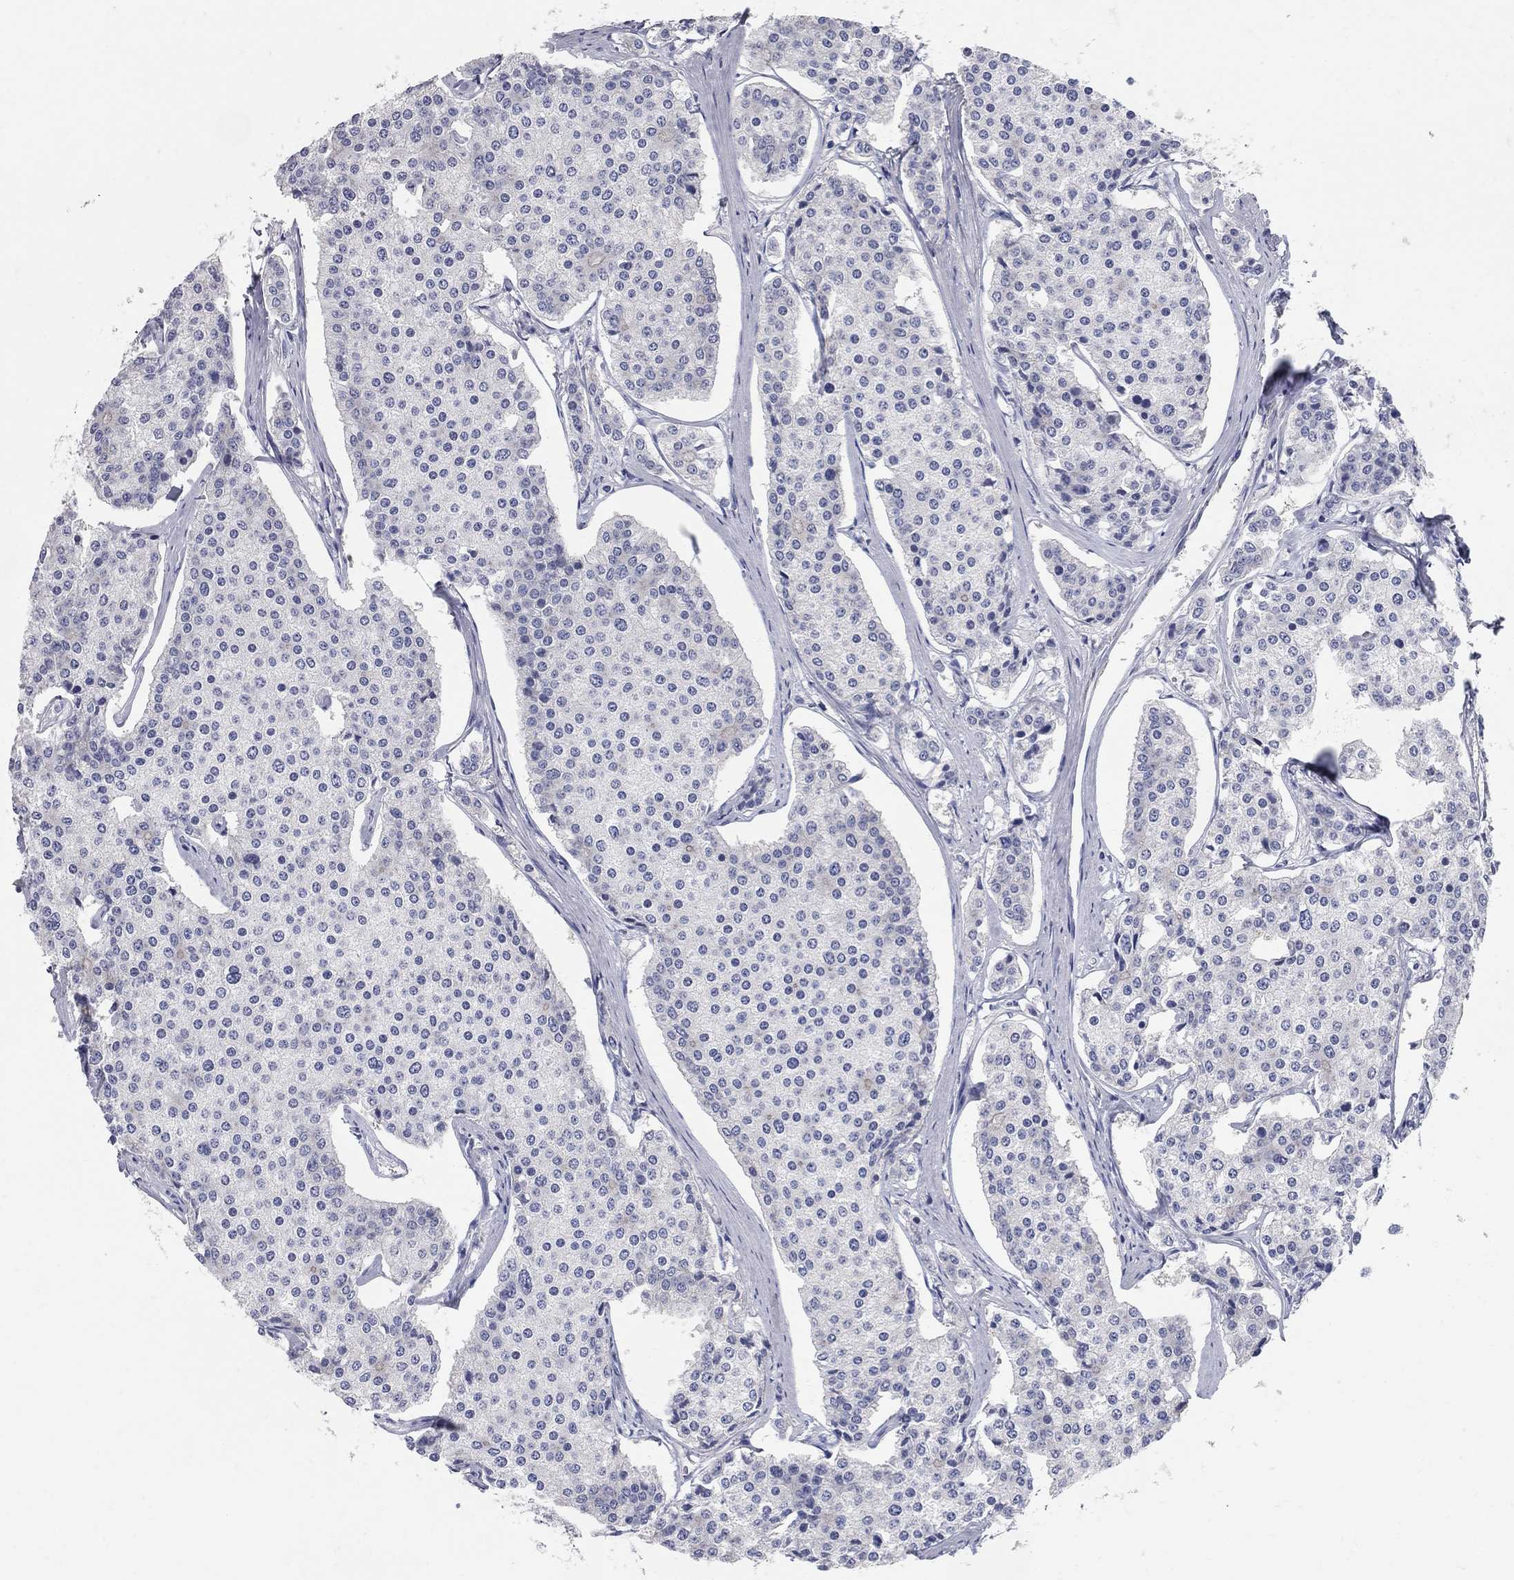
{"staining": {"intensity": "negative", "quantity": "none", "location": "none"}, "tissue": "carcinoid", "cell_type": "Tumor cells", "image_type": "cancer", "snomed": [{"axis": "morphology", "description": "Carcinoid, malignant, NOS"}, {"axis": "topography", "description": "Small intestine"}], "caption": "IHC of carcinoid demonstrates no staining in tumor cells.", "gene": "AOX1", "patient": {"sex": "female", "age": 65}}